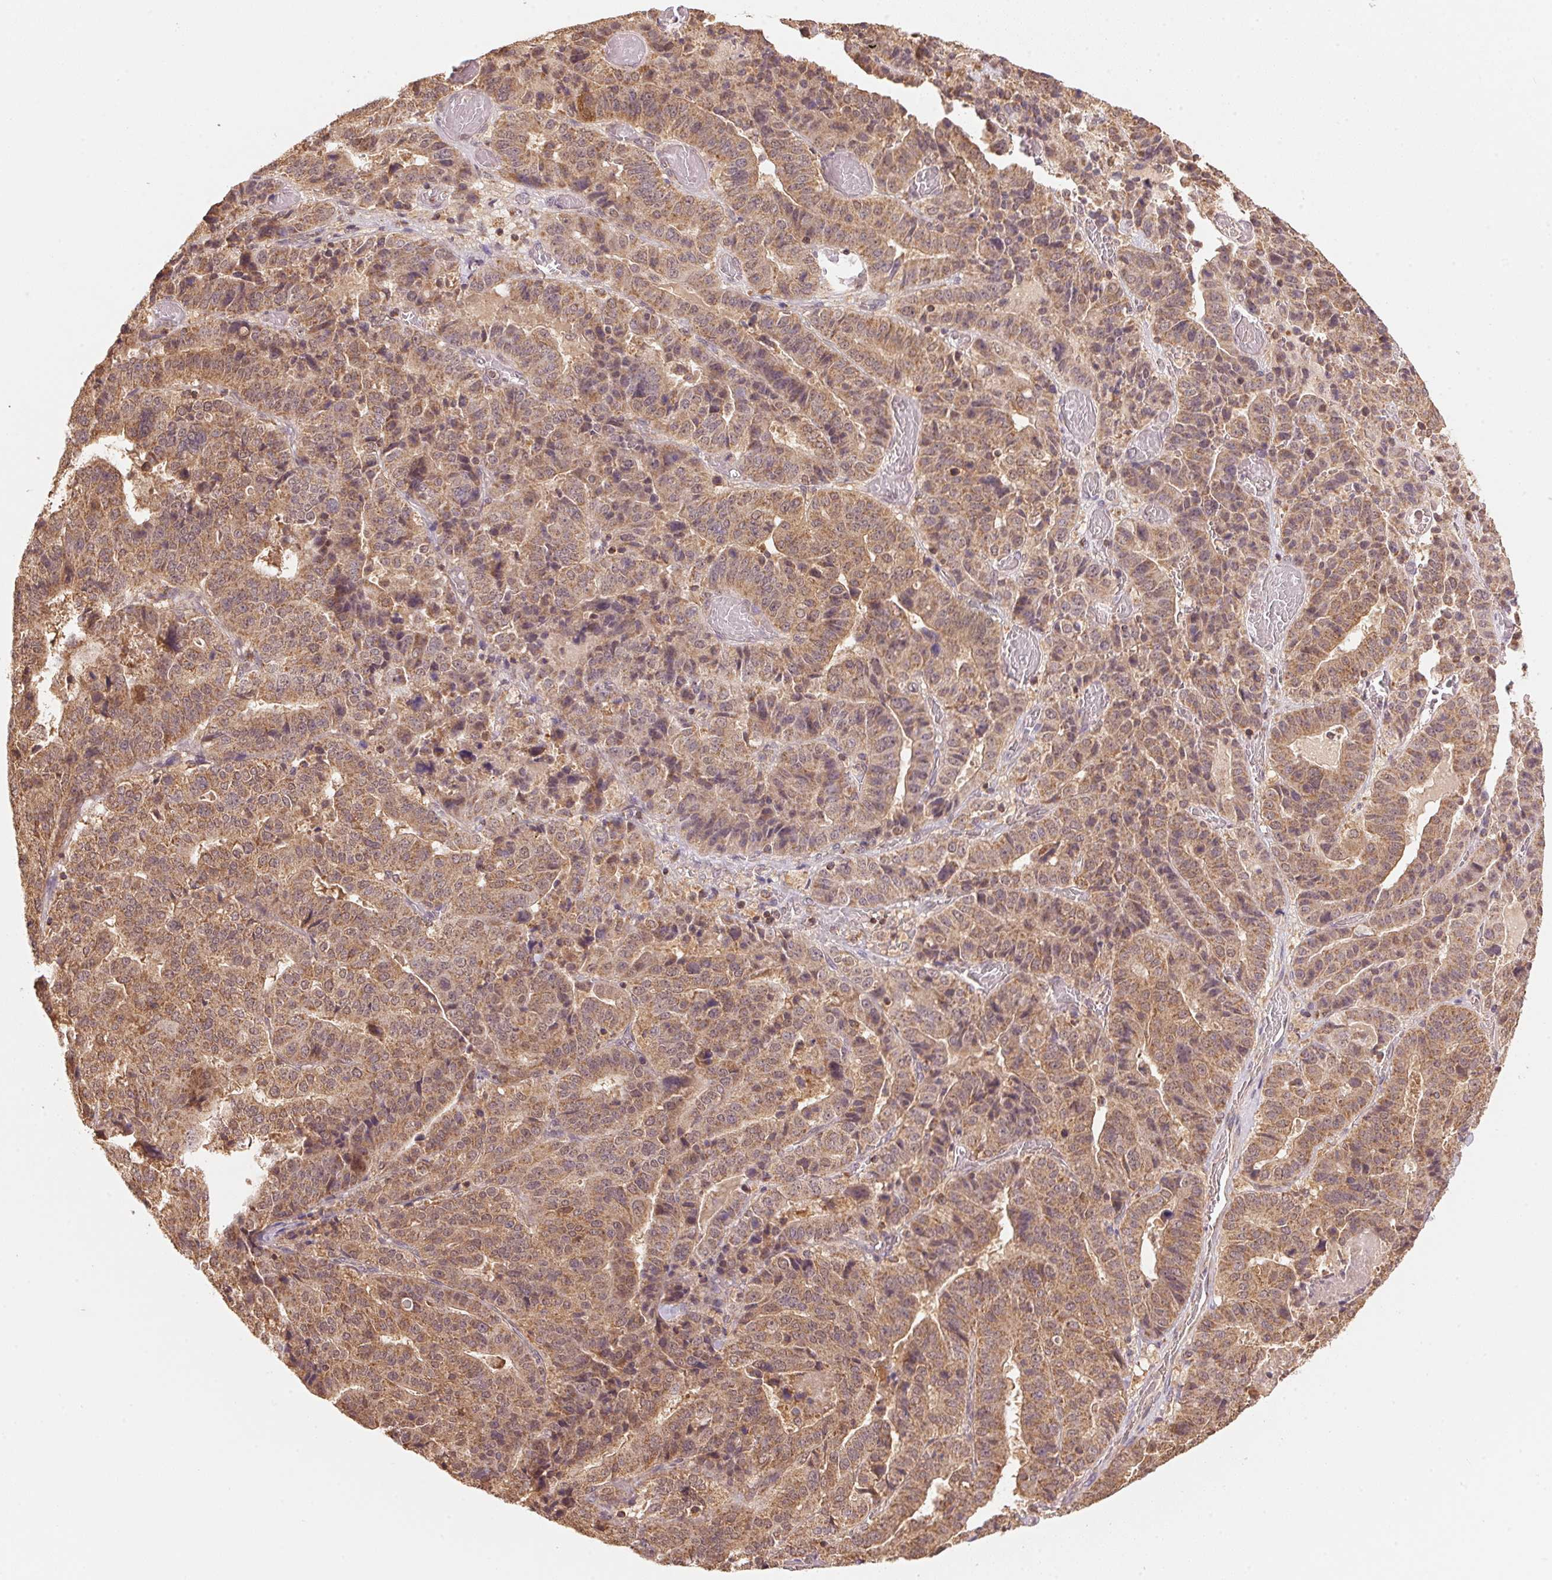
{"staining": {"intensity": "moderate", "quantity": ">75%", "location": "cytoplasmic/membranous"}, "tissue": "stomach cancer", "cell_type": "Tumor cells", "image_type": "cancer", "snomed": [{"axis": "morphology", "description": "Adenocarcinoma, NOS"}, {"axis": "topography", "description": "Stomach"}], "caption": "A photomicrograph of human adenocarcinoma (stomach) stained for a protein demonstrates moderate cytoplasmic/membranous brown staining in tumor cells.", "gene": "ARHGAP6", "patient": {"sex": "male", "age": 48}}